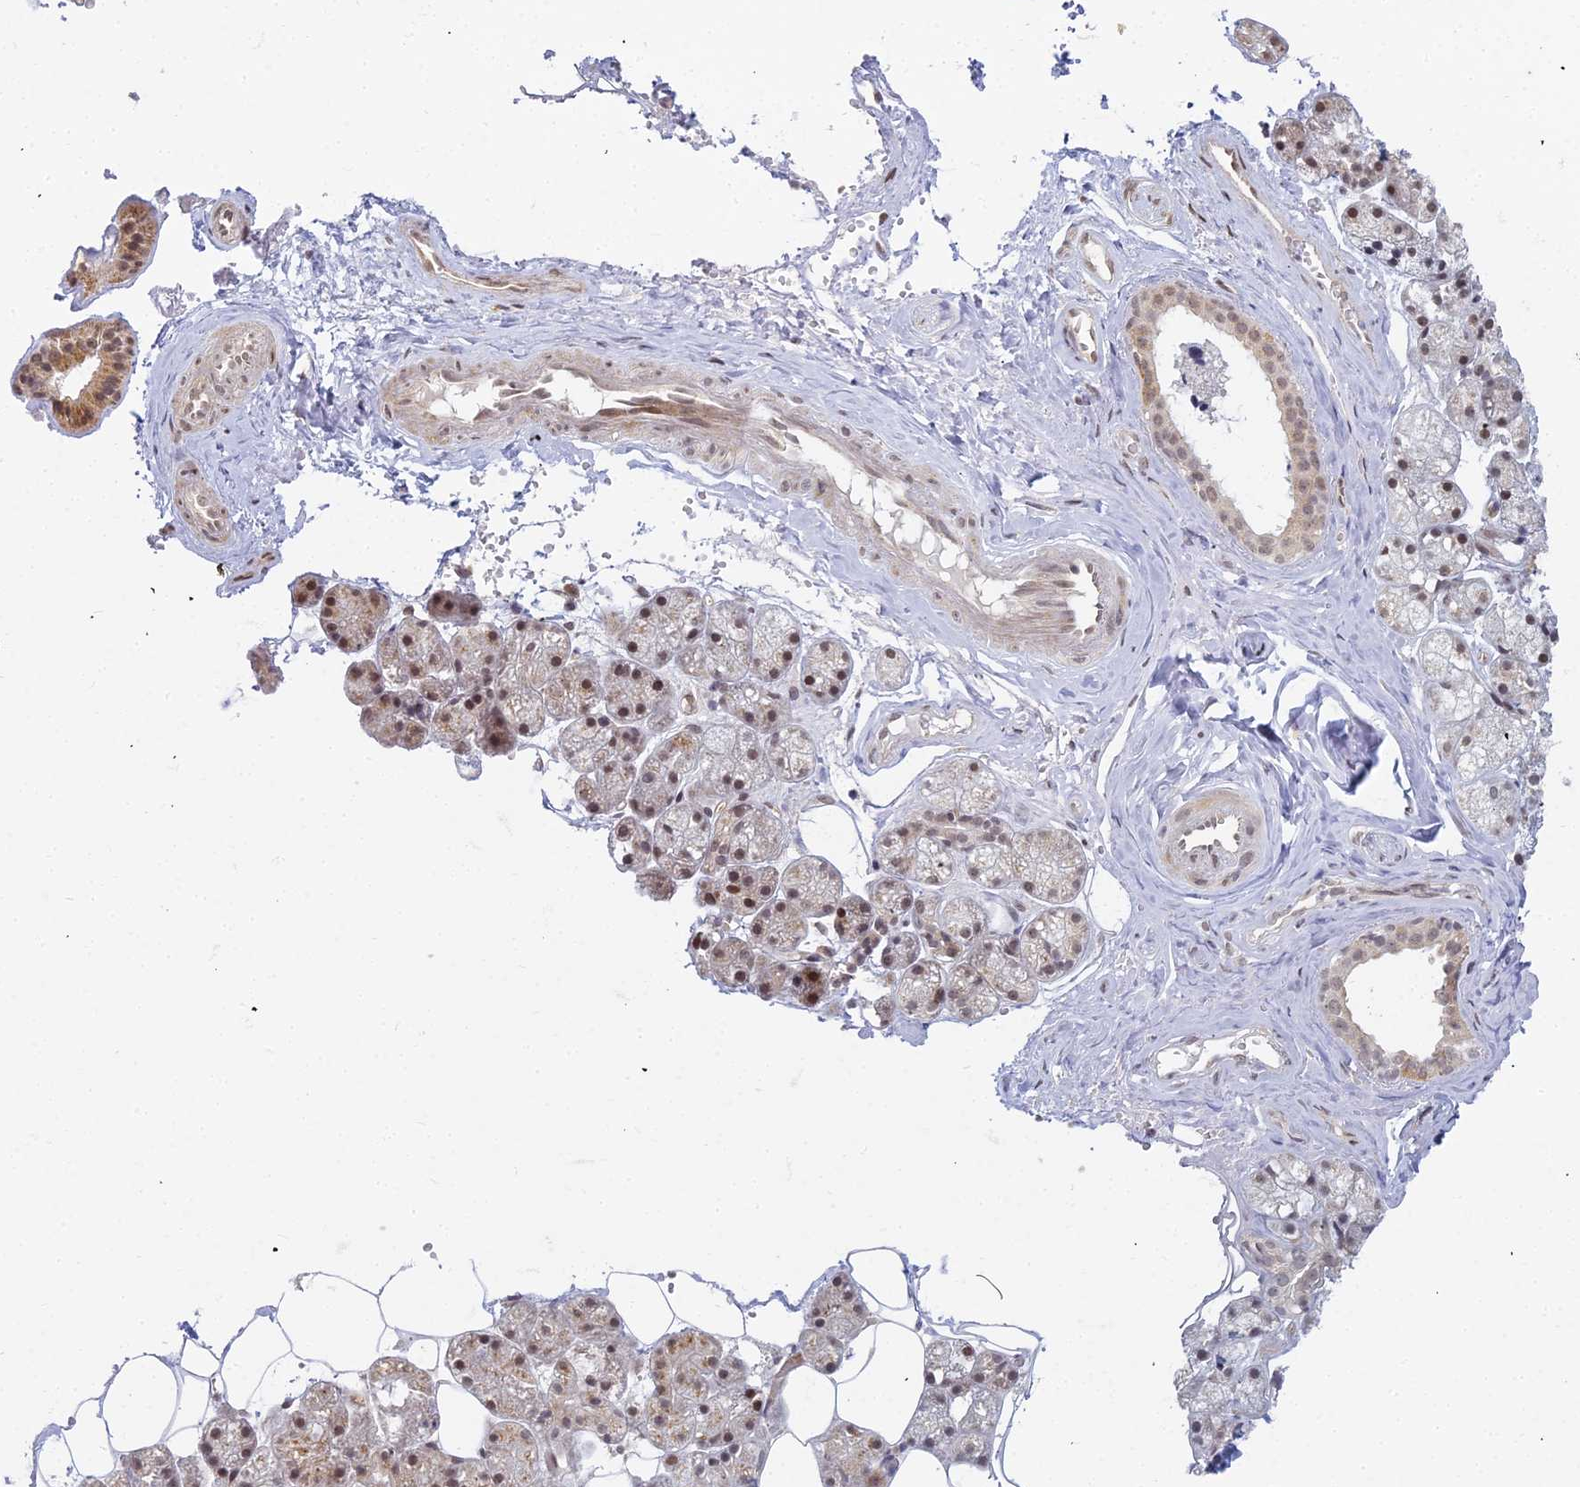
{"staining": {"intensity": "moderate", "quantity": ">75%", "location": "cytoplasmic/membranous,nuclear"}, "tissue": "salivary gland", "cell_type": "Glandular cells", "image_type": "normal", "snomed": [{"axis": "morphology", "description": "Normal tissue, NOS"}, {"axis": "topography", "description": "Salivary gland"}], "caption": "The photomicrograph exhibits staining of normal salivary gland, revealing moderate cytoplasmic/membranous,nuclear protein positivity (brown color) within glandular cells.", "gene": "ABCA2", "patient": {"sex": "male", "age": 62}}